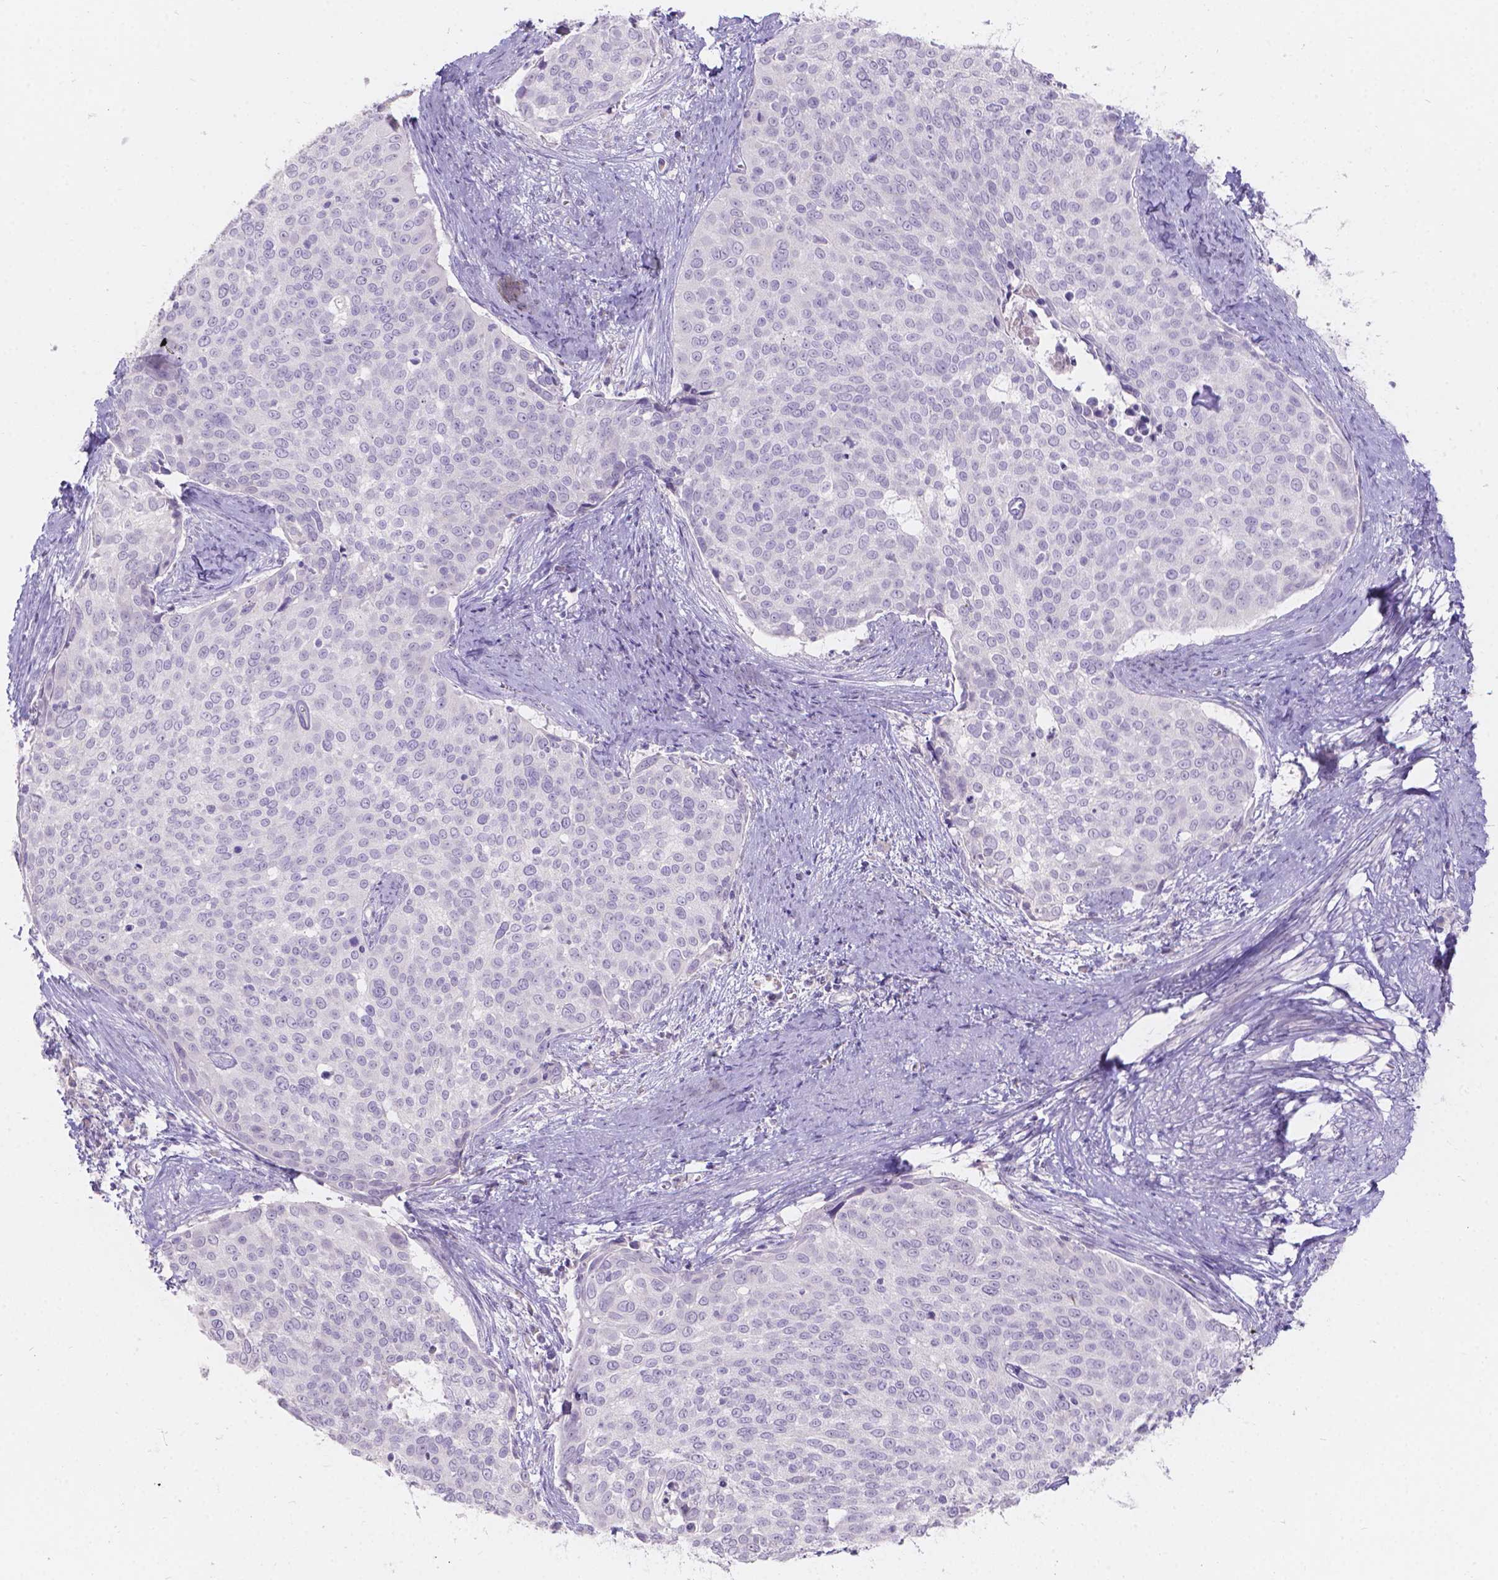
{"staining": {"intensity": "negative", "quantity": "none", "location": "none"}, "tissue": "cervical cancer", "cell_type": "Tumor cells", "image_type": "cancer", "snomed": [{"axis": "morphology", "description": "Squamous cell carcinoma, NOS"}, {"axis": "topography", "description": "Cervix"}], "caption": "Human cervical cancer (squamous cell carcinoma) stained for a protein using immunohistochemistry (IHC) reveals no staining in tumor cells.", "gene": "HTN3", "patient": {"sex": "female", "age": 39}}